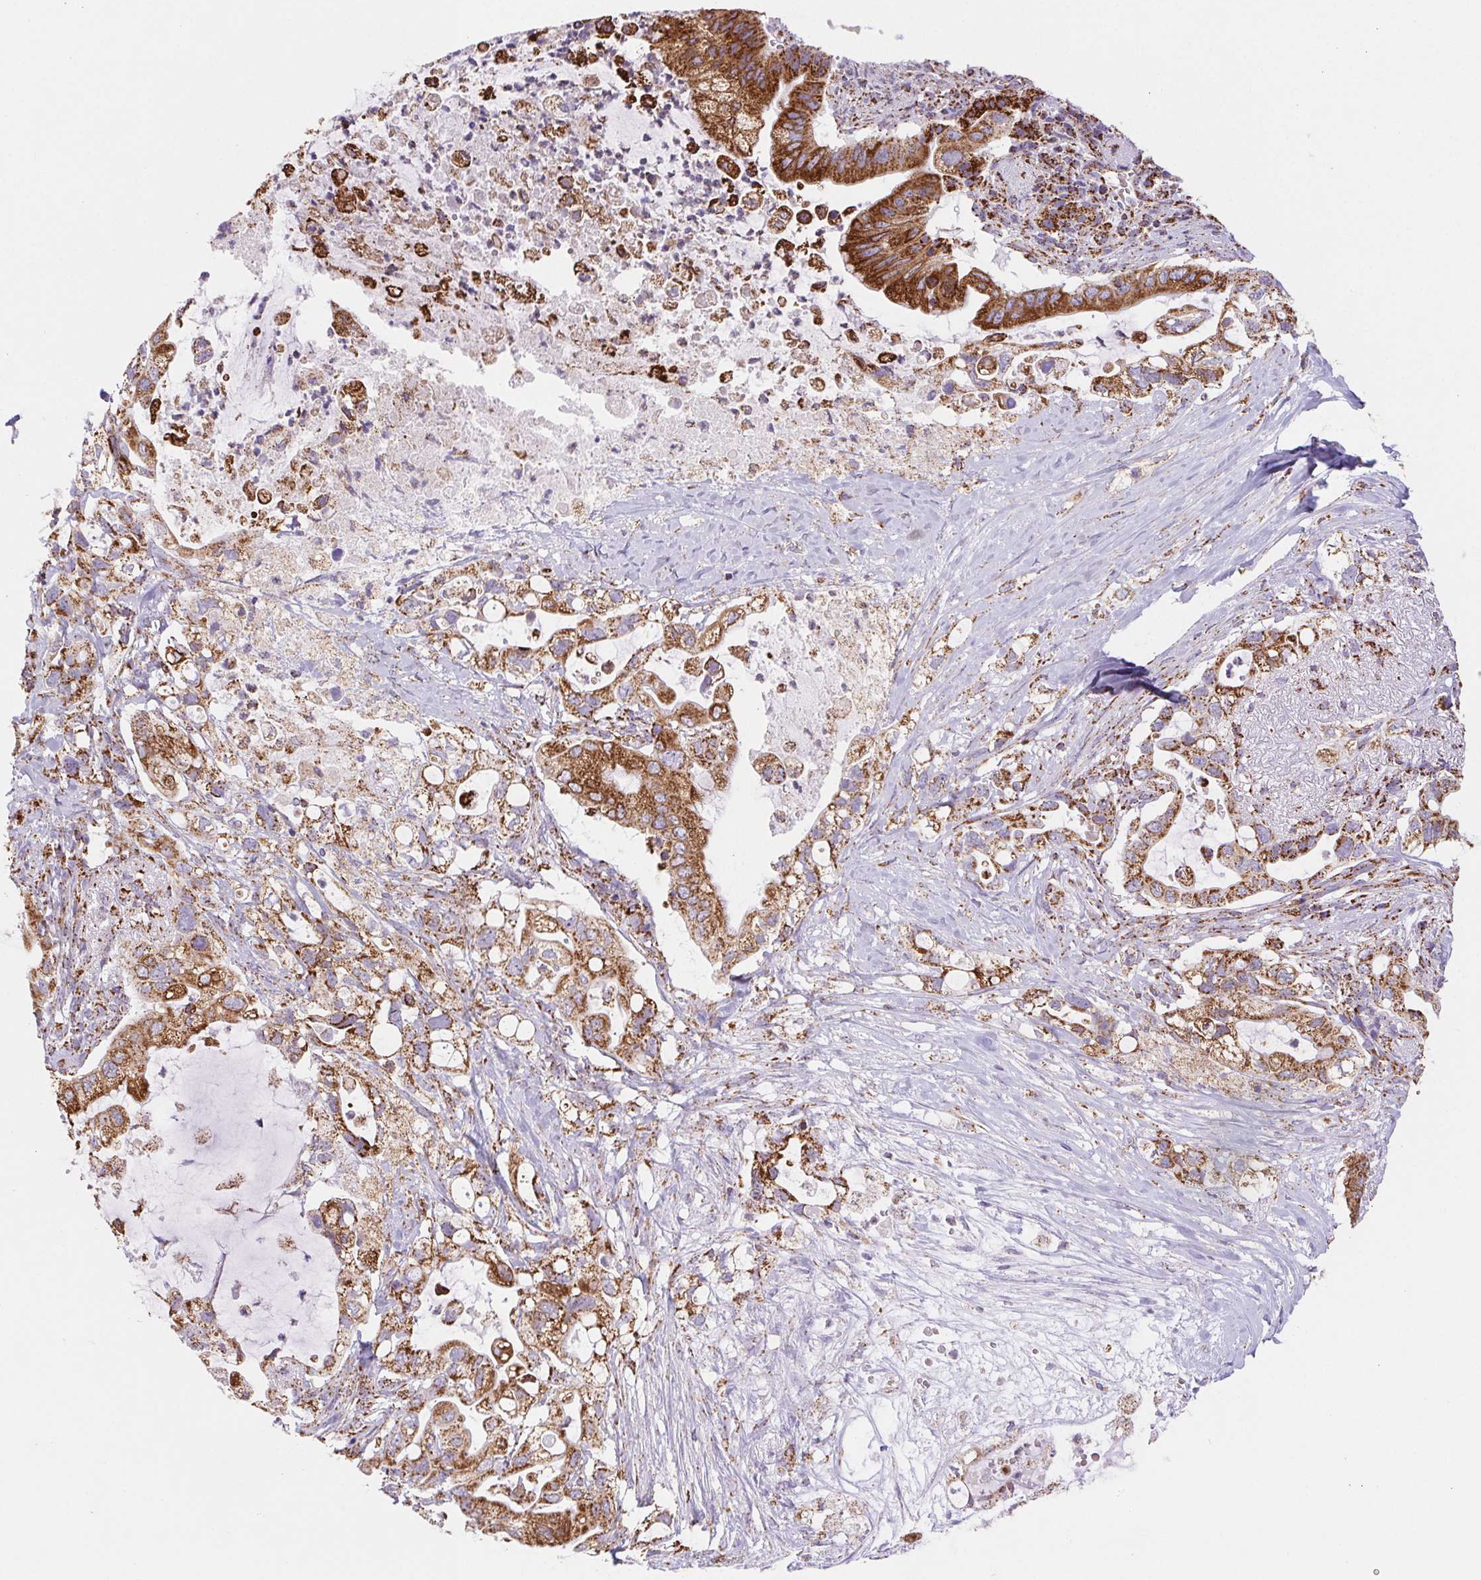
{"staining": {"intensity": "strong", "quantity": ">75%", "location": "cytoplasmic/membranous"}, "tissue": "pancreatic cancer", "cell_type": "Tumor cells", "image_type": "cancer", "snomed": [{"axis": "morphology", "description": "Adenocarcinoma, NOS"}, {"axis": "topography", "description": "Pancreas"}], "caption": "The micrograph reveals immunohistochemical staining of pancreatic cancer. There is strong cytoplasmic/membranous expression is seen in about >75% of tumor cells.", "gene": "NIPSNAP2", "patient": {"sex": "female", "age": 72}}